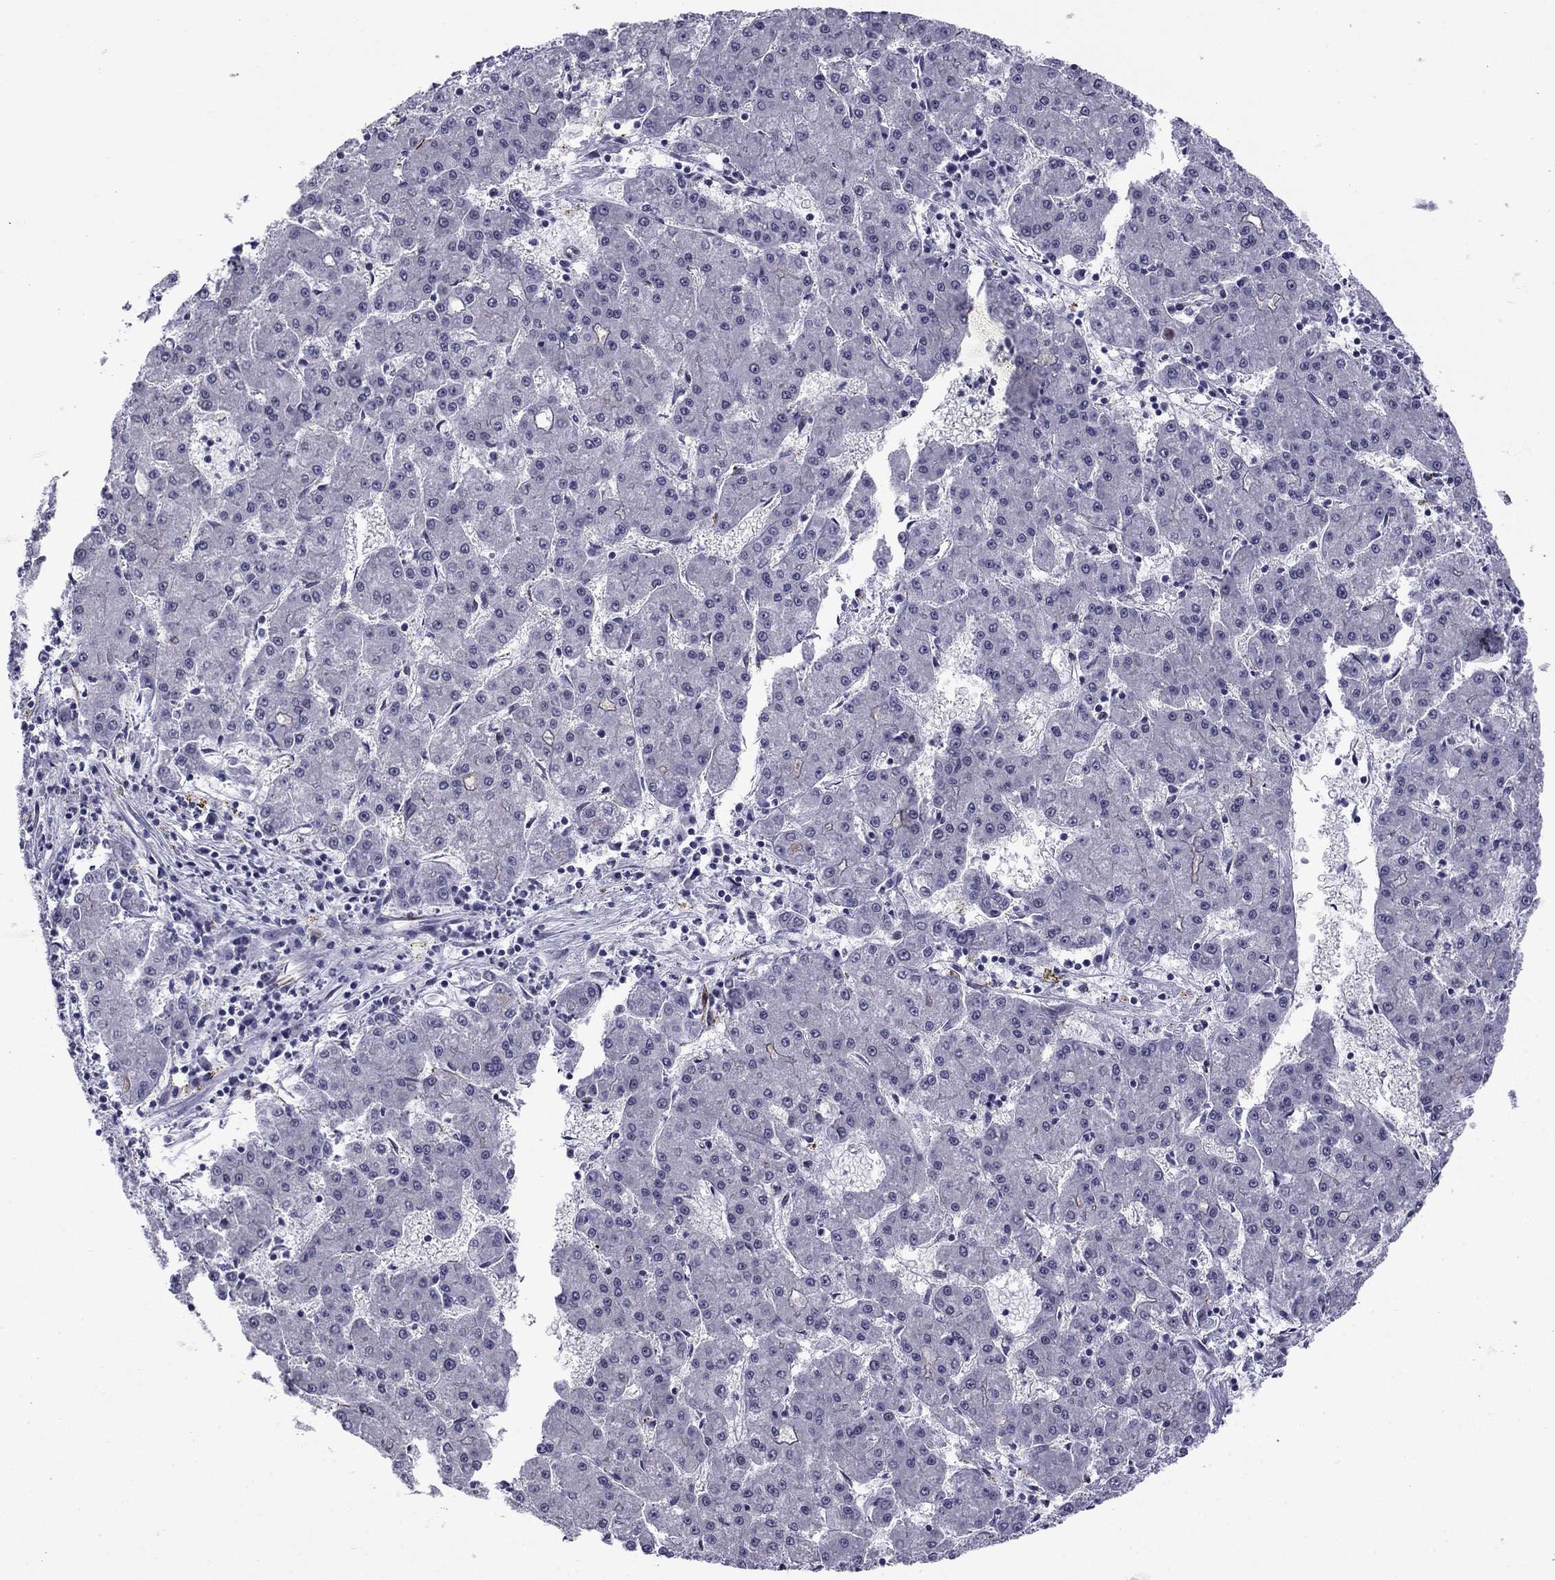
{"staining": {"intensity": "negative", "quantity": "none", "location": "none"}, "tissue": "liver cancer", "cell_type": "Tumor cells", "image_type": "cancer", "snomed": [{"axis": "morphology", "description": "Carcinoma, Hepatocellular, NOS"}, {"axis": "topography", "description": "Liver"}], "caption": "Tumor cells are negative for brown protein staining in liver cancer.", "gene": "ANKS4B", "patient": {"sex": "male", "age": 73}}